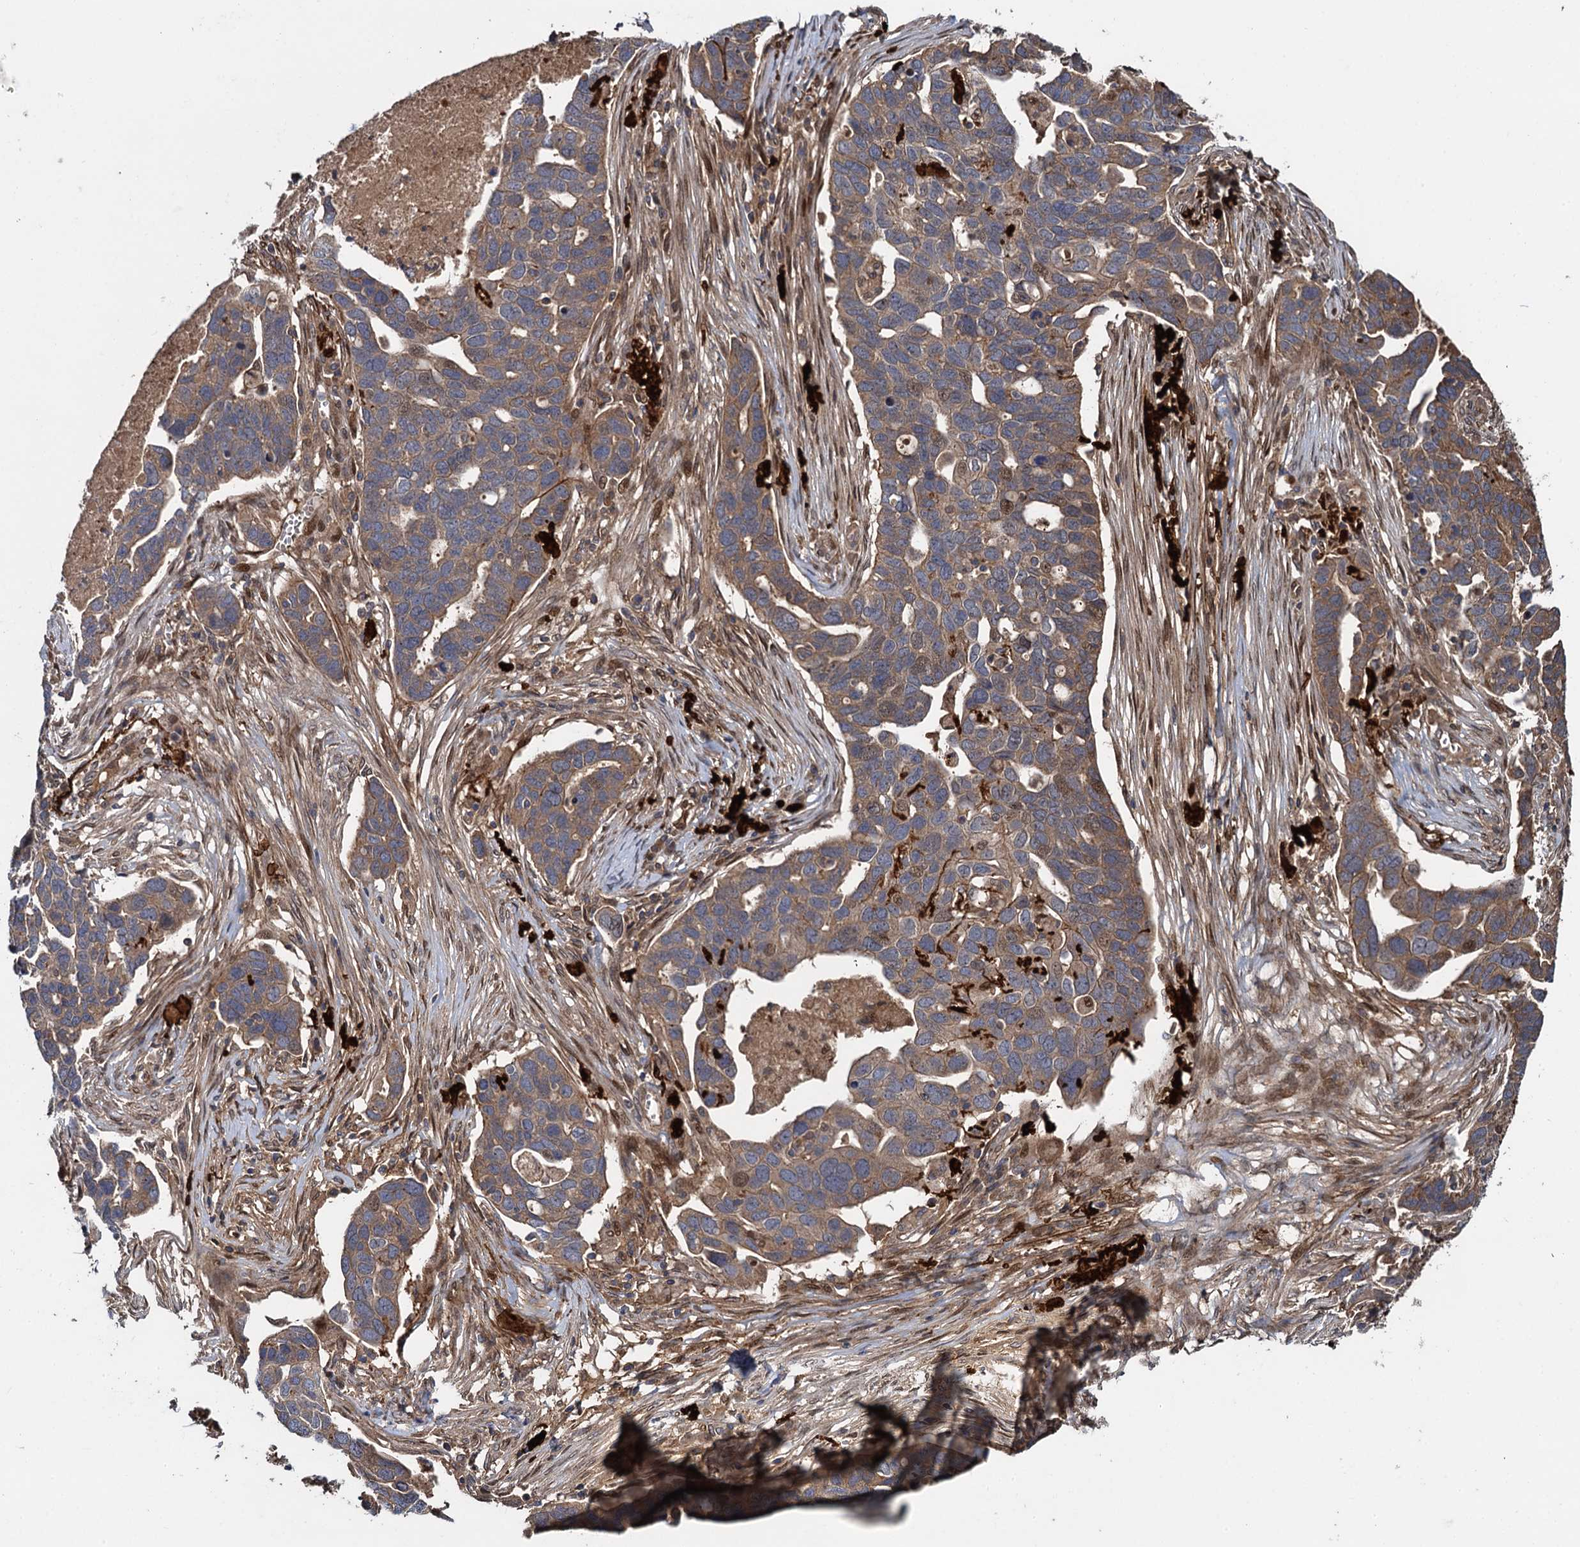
{"staining": {"intensity": "moderate", "quantity": ">75%", "location": "cytoplasmic/membranous"}, "tissue": "ovarian cancer", "cell_type": "Tumor cells", "image_type": "cancer", "snomed": [{"axis": "morphology", "description": "Cystadenocarcinoma, serous, NOS"}, {"axis": "topography", "description": "Ovary"}], "caption": "Moderate cytoplasmic/membranous positivity for a protein is appreciated in approximately >75% of tumor cells of ovarian cancer using immunohistochemistry (IHC).", "gene": "RHOBTB1", "patient": {"sex": "female", "age": 54}}